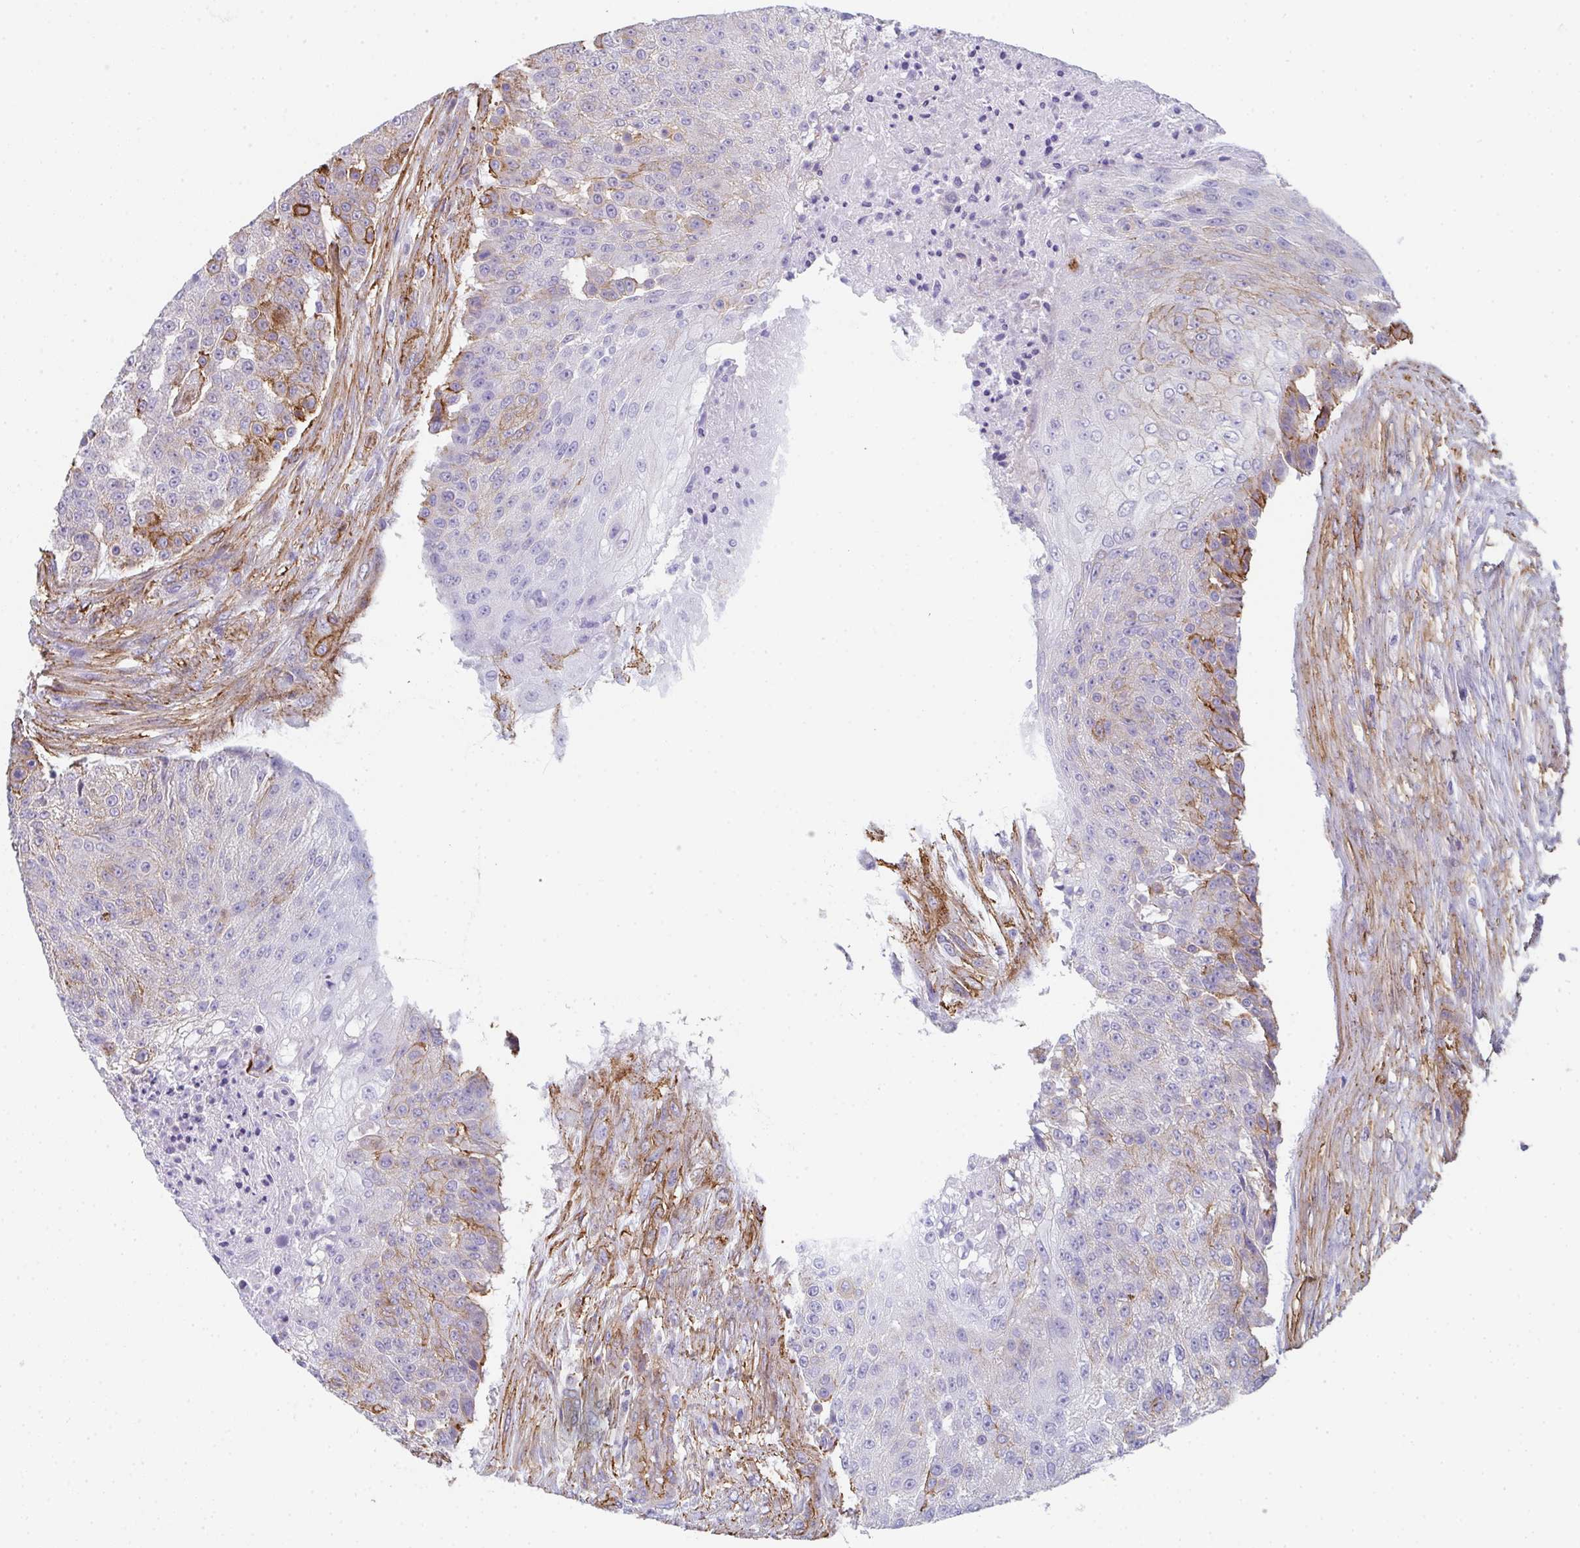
{"staining": {"intensity": "moderate", "quantity": "<25%", "location": "cytoplasmic/membranous"}, "tissue": "urothelial cancer", "cell_type": "Tumor cells", "image_type": "cancer", "snomed": [{"axis": "morphology", "description": "Urothelial carcinoma, High grade"}, {"axis": "topography", "description": "Urinary bladder"}], "caption": "Immunohistochemistry (IHC) staining of urothelial cancer, which demonstrates low levels of moderate cytoplasmic/membranous expression in about <25% of tumor cells indicating moderate cytoplasmic/membranous protein positivity. The staining was performed using DAB (3,3'-diaminobenzidine) (brown) for protein detection and nuclei were counterstained in hematoxylin (blue).", "gene": "DBN1", "patient": {"sex": "female", "age": 63}}